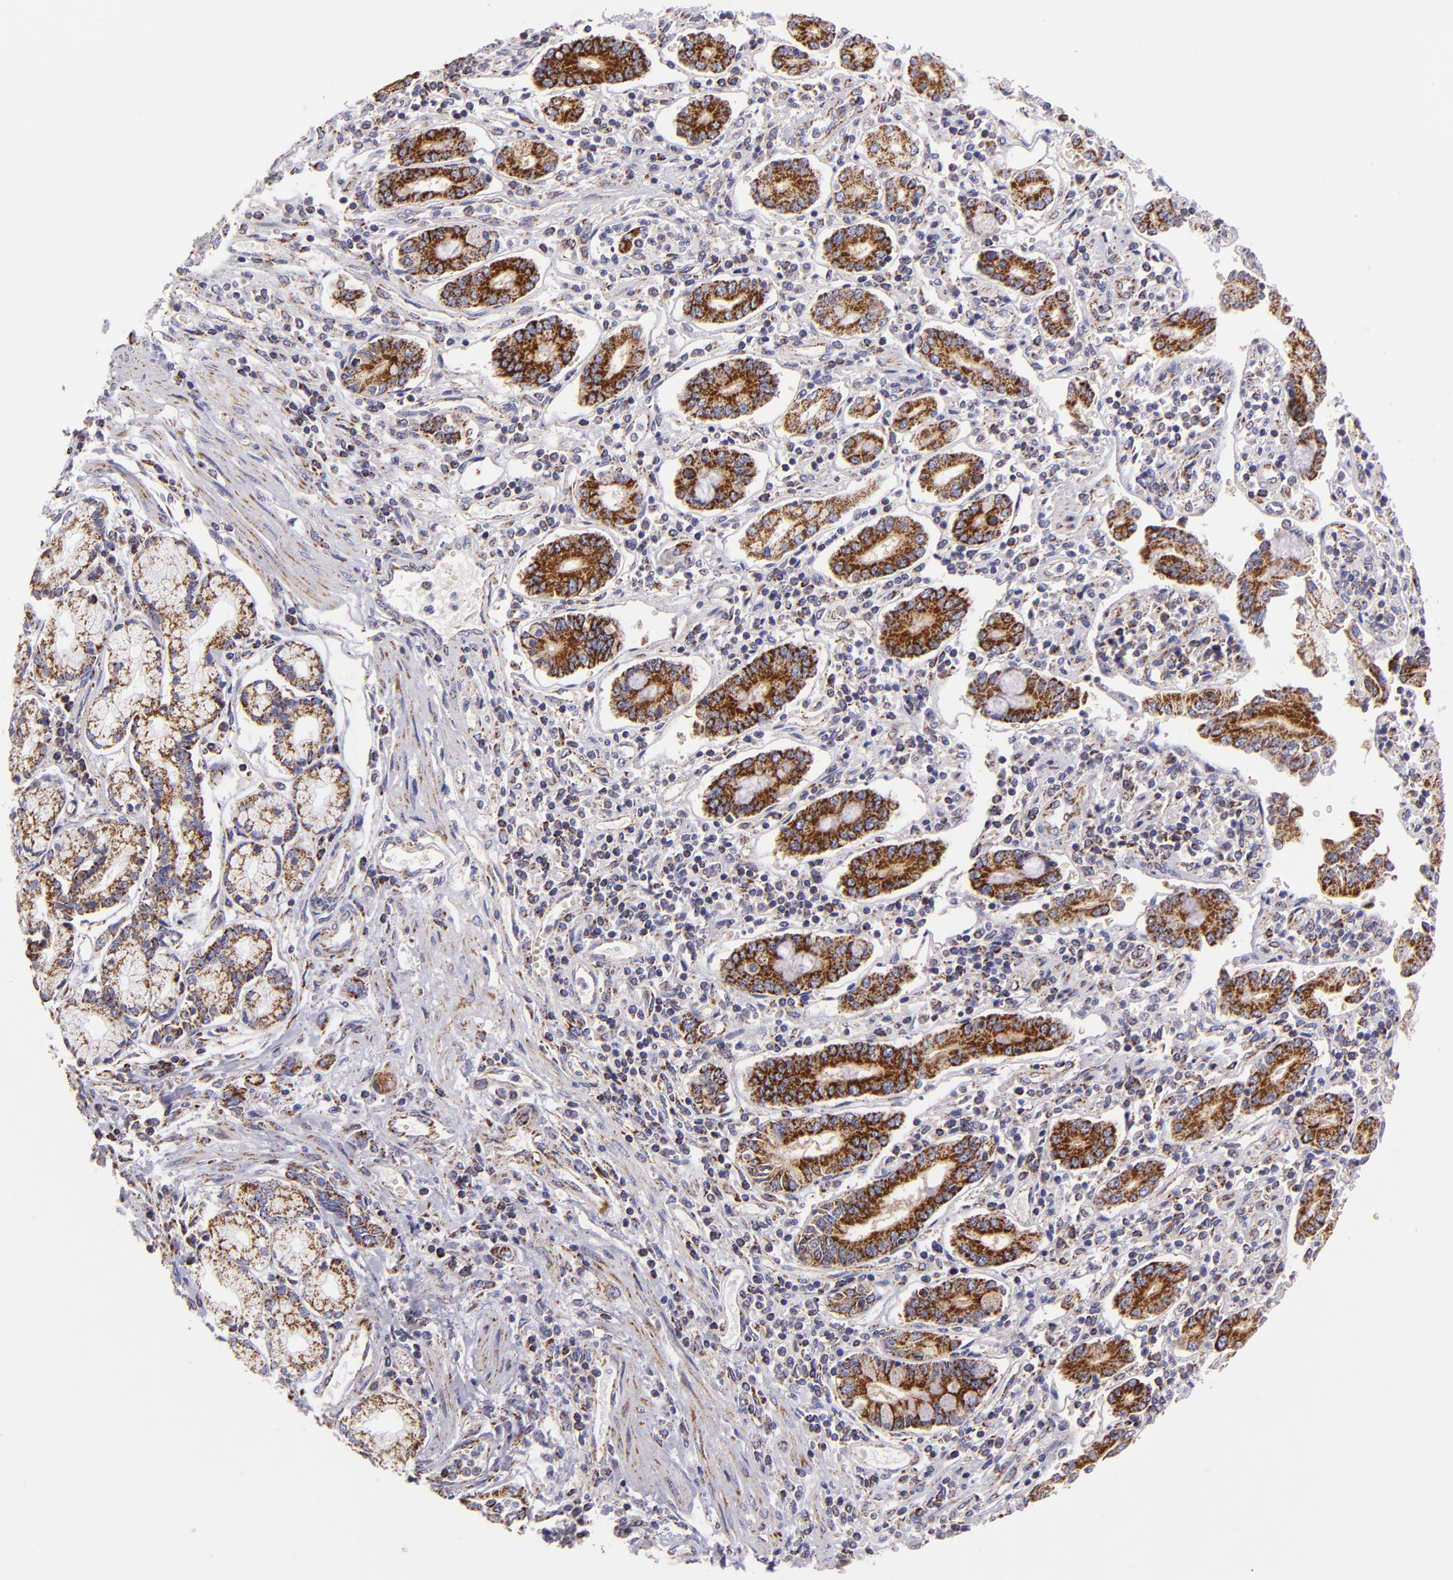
{"staining": {"intensity": "moderate", "quantity": ">75%", "location": "cytoplasmic/membranous"}, "tissue": "pancreatic cancer", "cell_type": "Tumor cells", "image_type": "cancer", "snomed": [{"axis": "morphology", "description": "Adenocarcinoma, NOS"}, {"axis": "topography", "description": "Pancreas"}], "caption": "A histopathology image showing moderate cytoplasmic/membranous positivity in approximately >75% of tumor cells in pancreatic cancer, as visualized by brown immunohistochemical staining.", "gene": "HSPD1", "patient": {"sex": "female", "age": 57}}